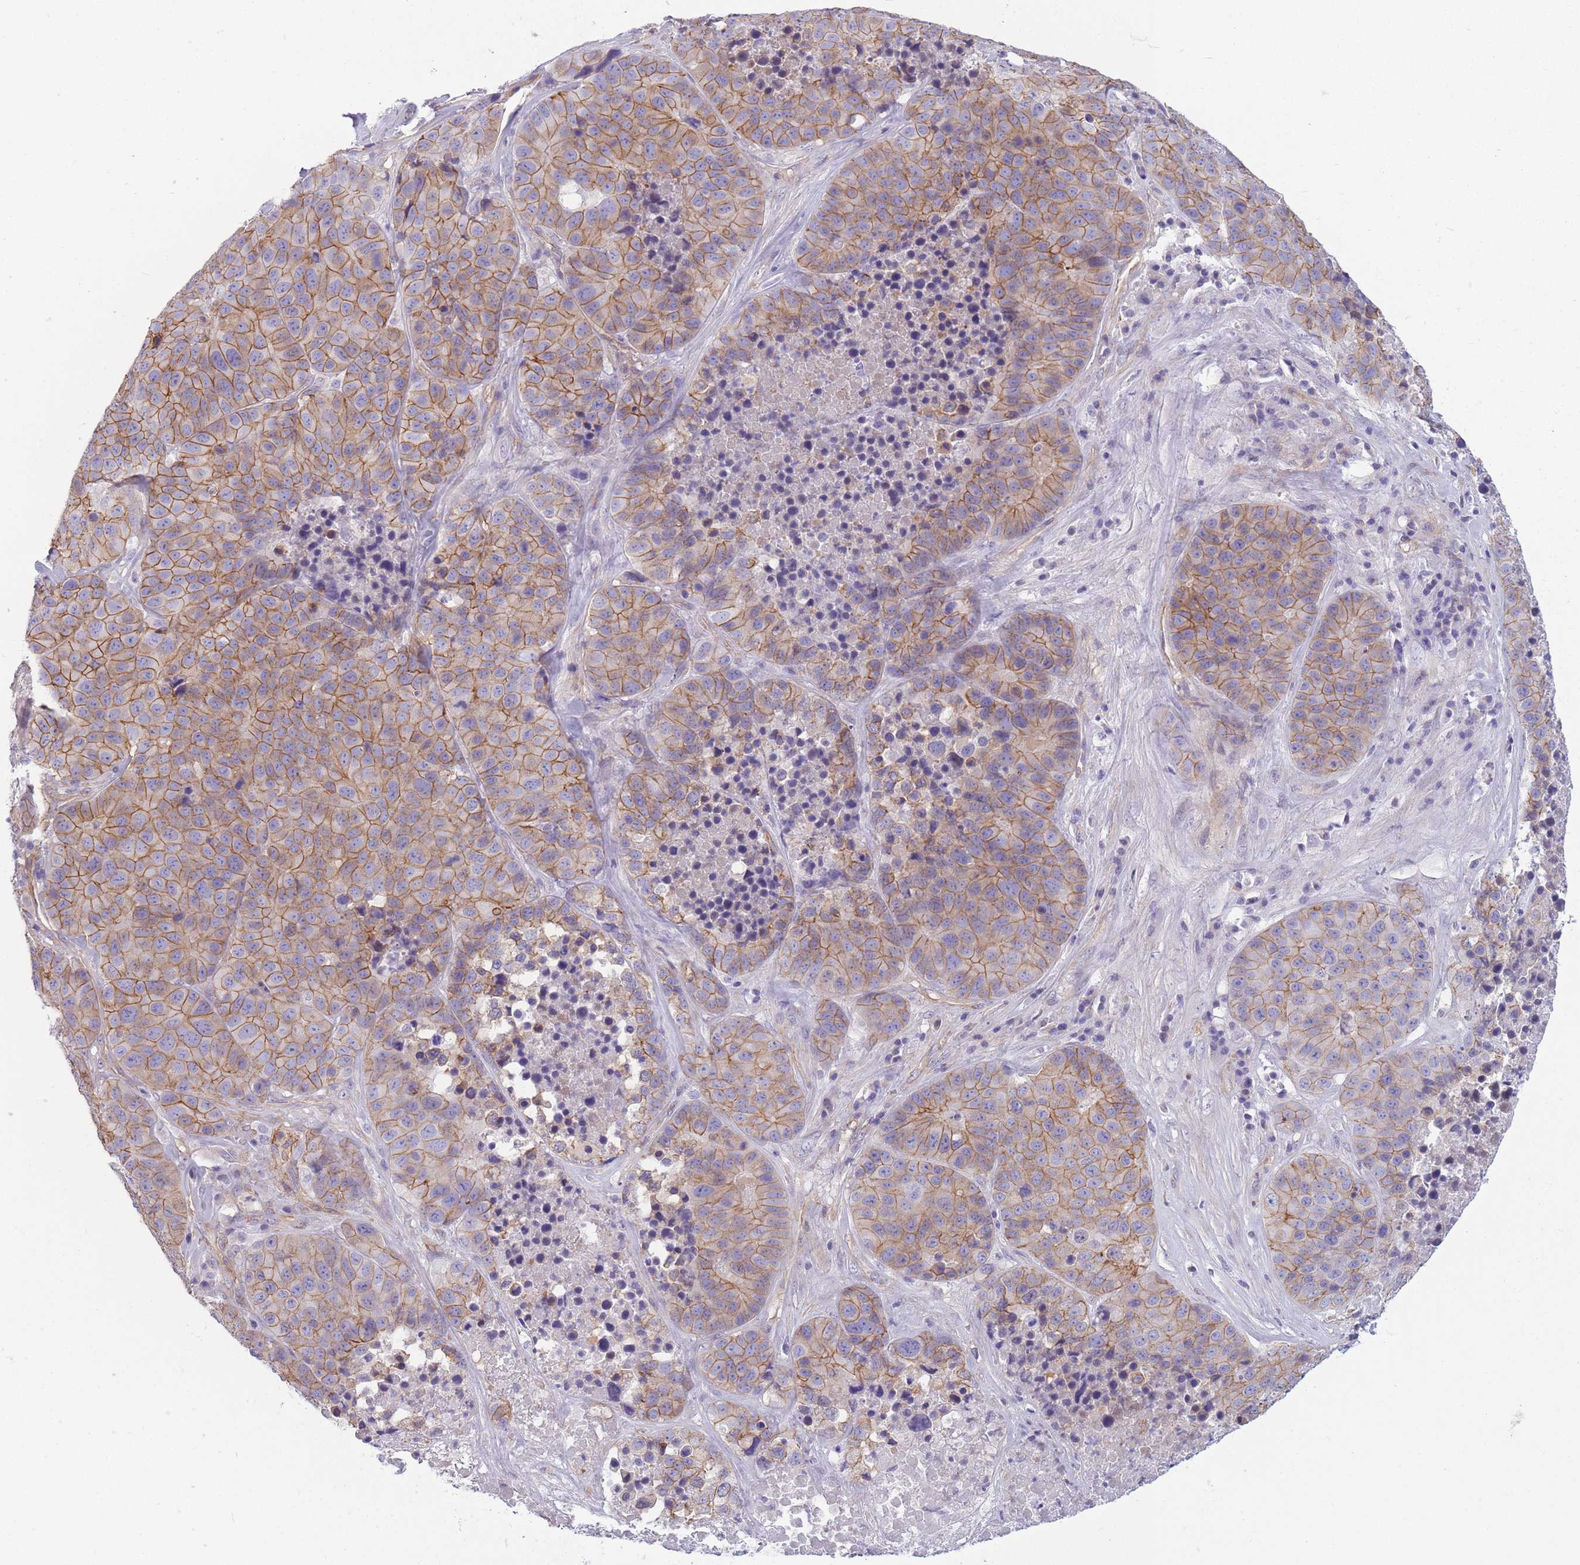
{"staining": {"intensity": "moderate", "quantity": ">75%", "location": "cytoplasmic/membranous"}, "tissue": "stomach cancer", "cell_type": "Tumor cells", "image_type": "cancer", "snomed": [{"axis": "morphology", "description": "Adenocarcinoma, NOS"}, {"axis": "topography", "description": "Stomach"}], "caption": "Brown immunohistochemical staining in stomach cancer displays moderate cytoplasmic/membranous positivity in about >75% of tumor cells.", "gene": "ADD1", "patient": {"sex": "male", "age": 71}}